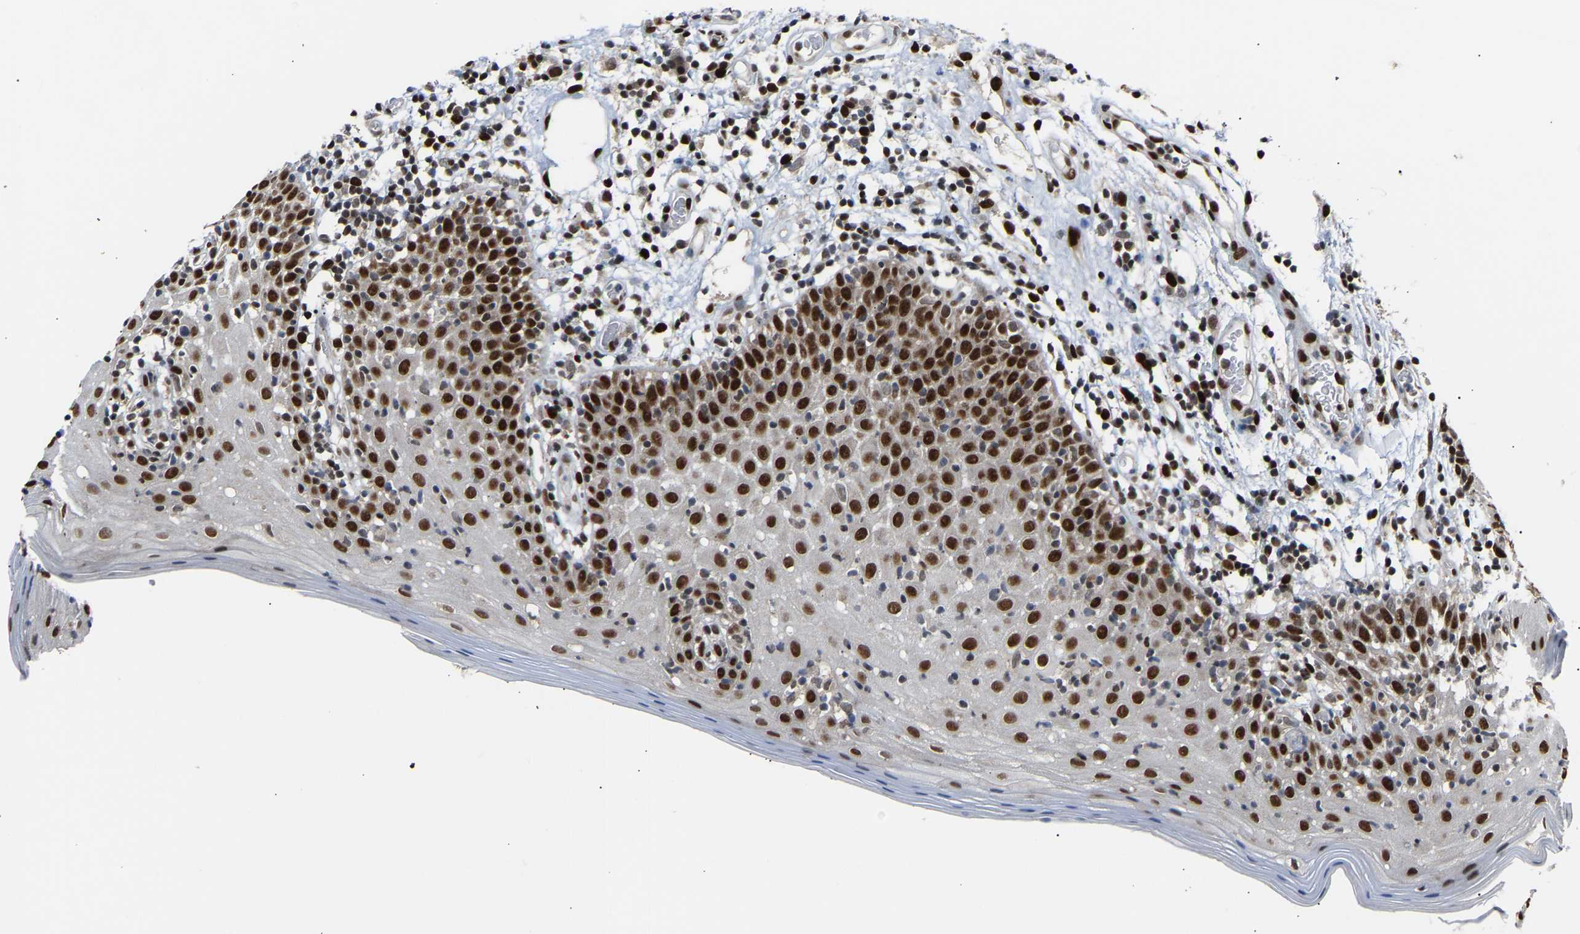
{"staining": {"intensity": "strong", "quantity": ">75%", "location": "nuclear"}, "tissue": "oral mucosa", "cell_type": "Squamous epithelial cells", "image_type": "normal", "snomed": [{"axis": "morphology", "description": "Normal tissue, NOS"}, {"axis": "morphology", "description": "Squamous cell carcinoma, NOS"}, {"axis": "topography", "description": "Skeletal muscle"}, {"axis": "topography", "description": "Oral tissue"}], "caption": "Benign oral mucosa exhibits strong nuclear positivity in about >75% of squamous epithelial cells, visualized by immunohistochemistry.", "gene": "SSBP2", "patient": {"sex": "male", "age": 71}}